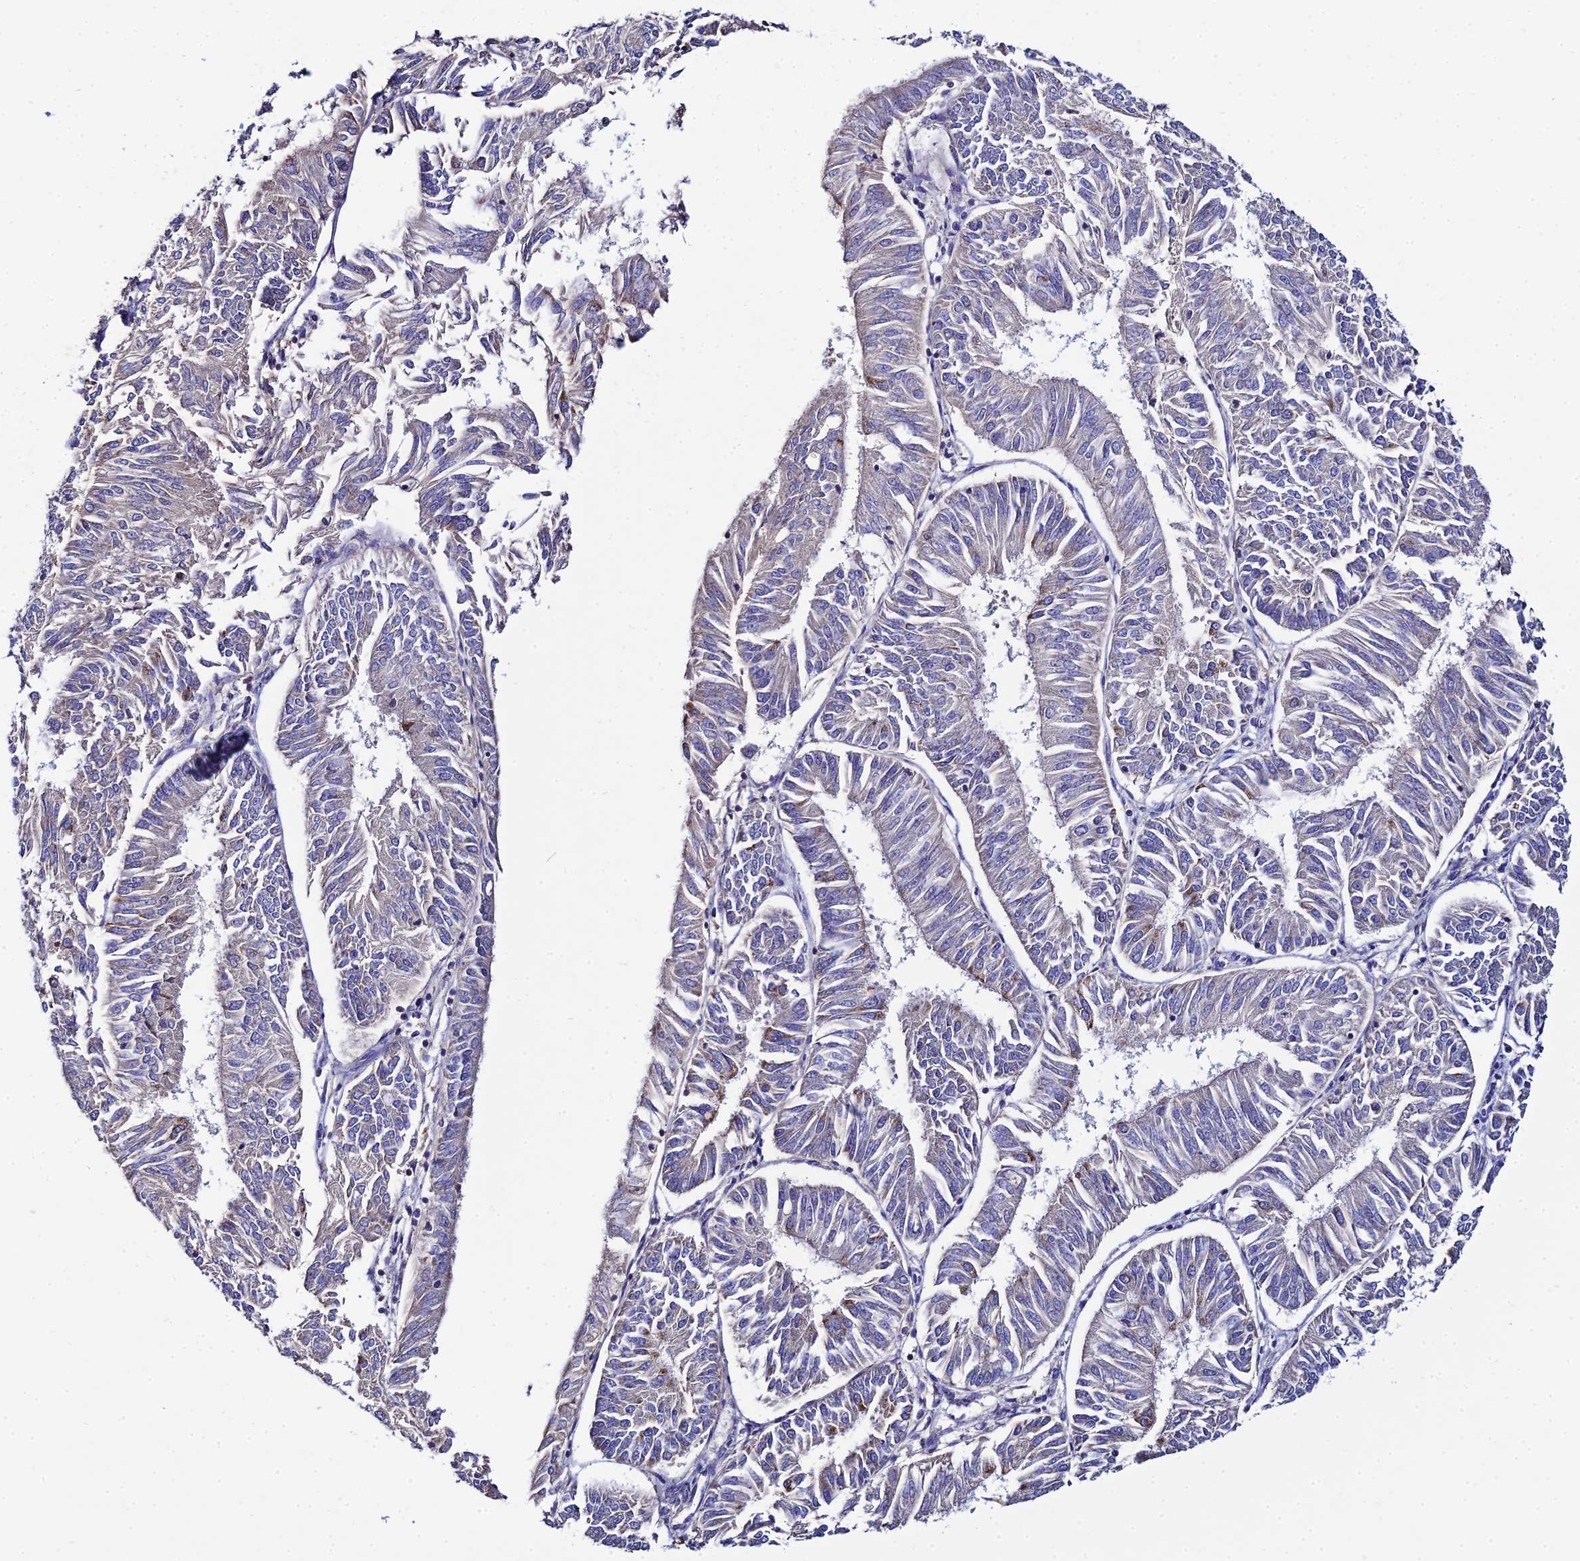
{"staining": {"intensity": "weak", "quantity": "<25%", "location": "cytoplasmic/membranous"}, "tissue": "endometrial cancer", "cell_type": "Tumor cells", "image_type": "cancer", "snomed": [{"axis": "morphology", "description": "Adenocarcinoma, NOS"}, {"axis": "topography", "description": "Endometrium"}], "caption": "Histopathology image shows no protein positivity in tumor cells of adenocarcinoma (endometrial) tissue.", "gene": "TYW5", "patient": {"sex": "female", "age": 58}}